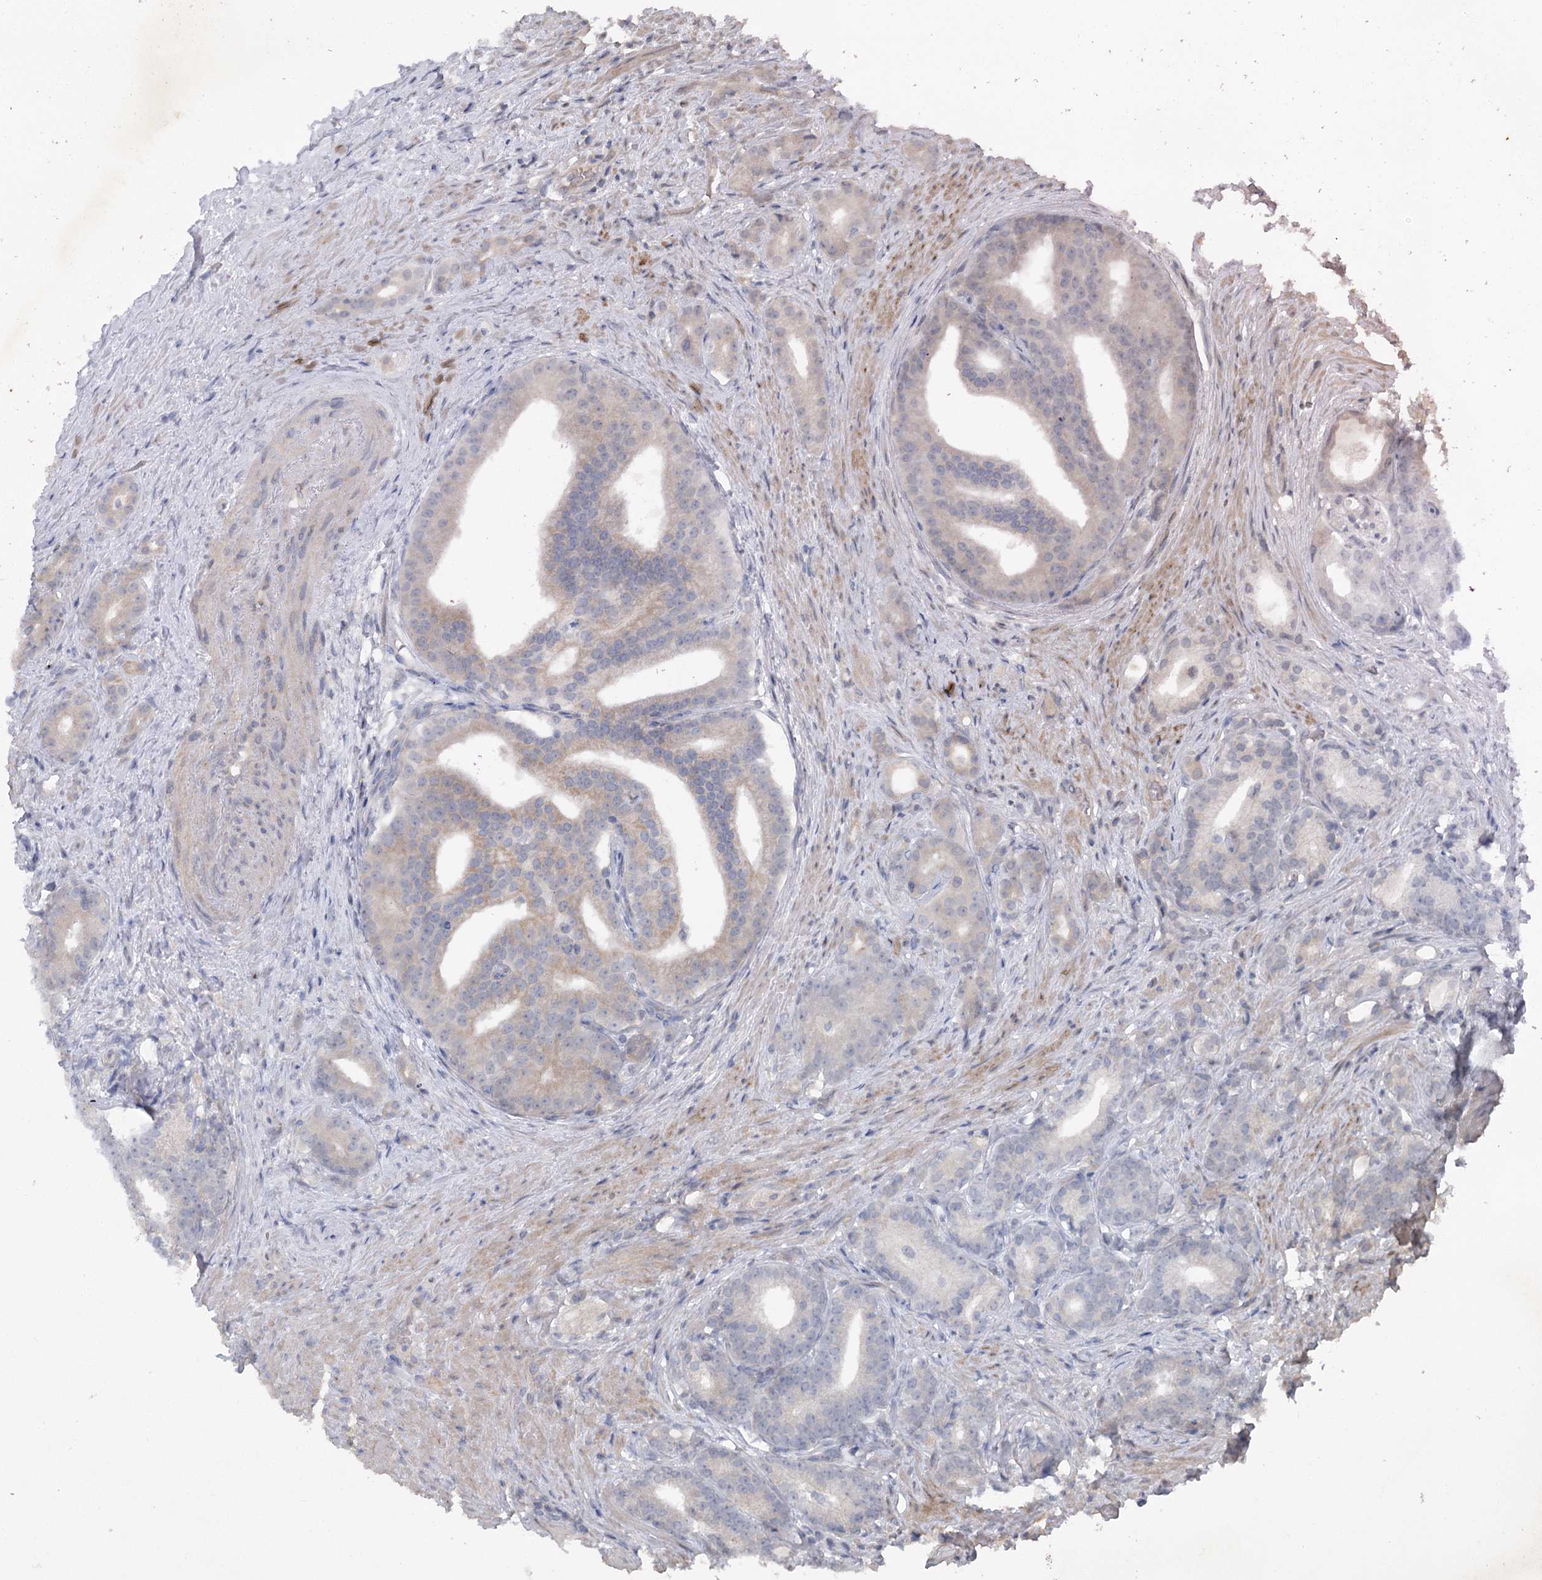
{"staining": {"intensity": "weak", "quantity": "25%-75%", "location": "cytoplasmic/membranous"}, "tissue": "prostate cancer", "cell_type": "Tumor cells", "image_type": "cancer", "snomed": [{"axis": "morphology", "description": "Adenocarcinoma, Low grade"}, {"axis": "topography", "description": "Prostate"}], "caption": "Human prostate cancer (adenocarcinoma (low-grade)) stained with a protein marker exhibits weak staining in tumor cells.", "gene": "ITIH5", "patient": {"sex": "male", "age": 71}}